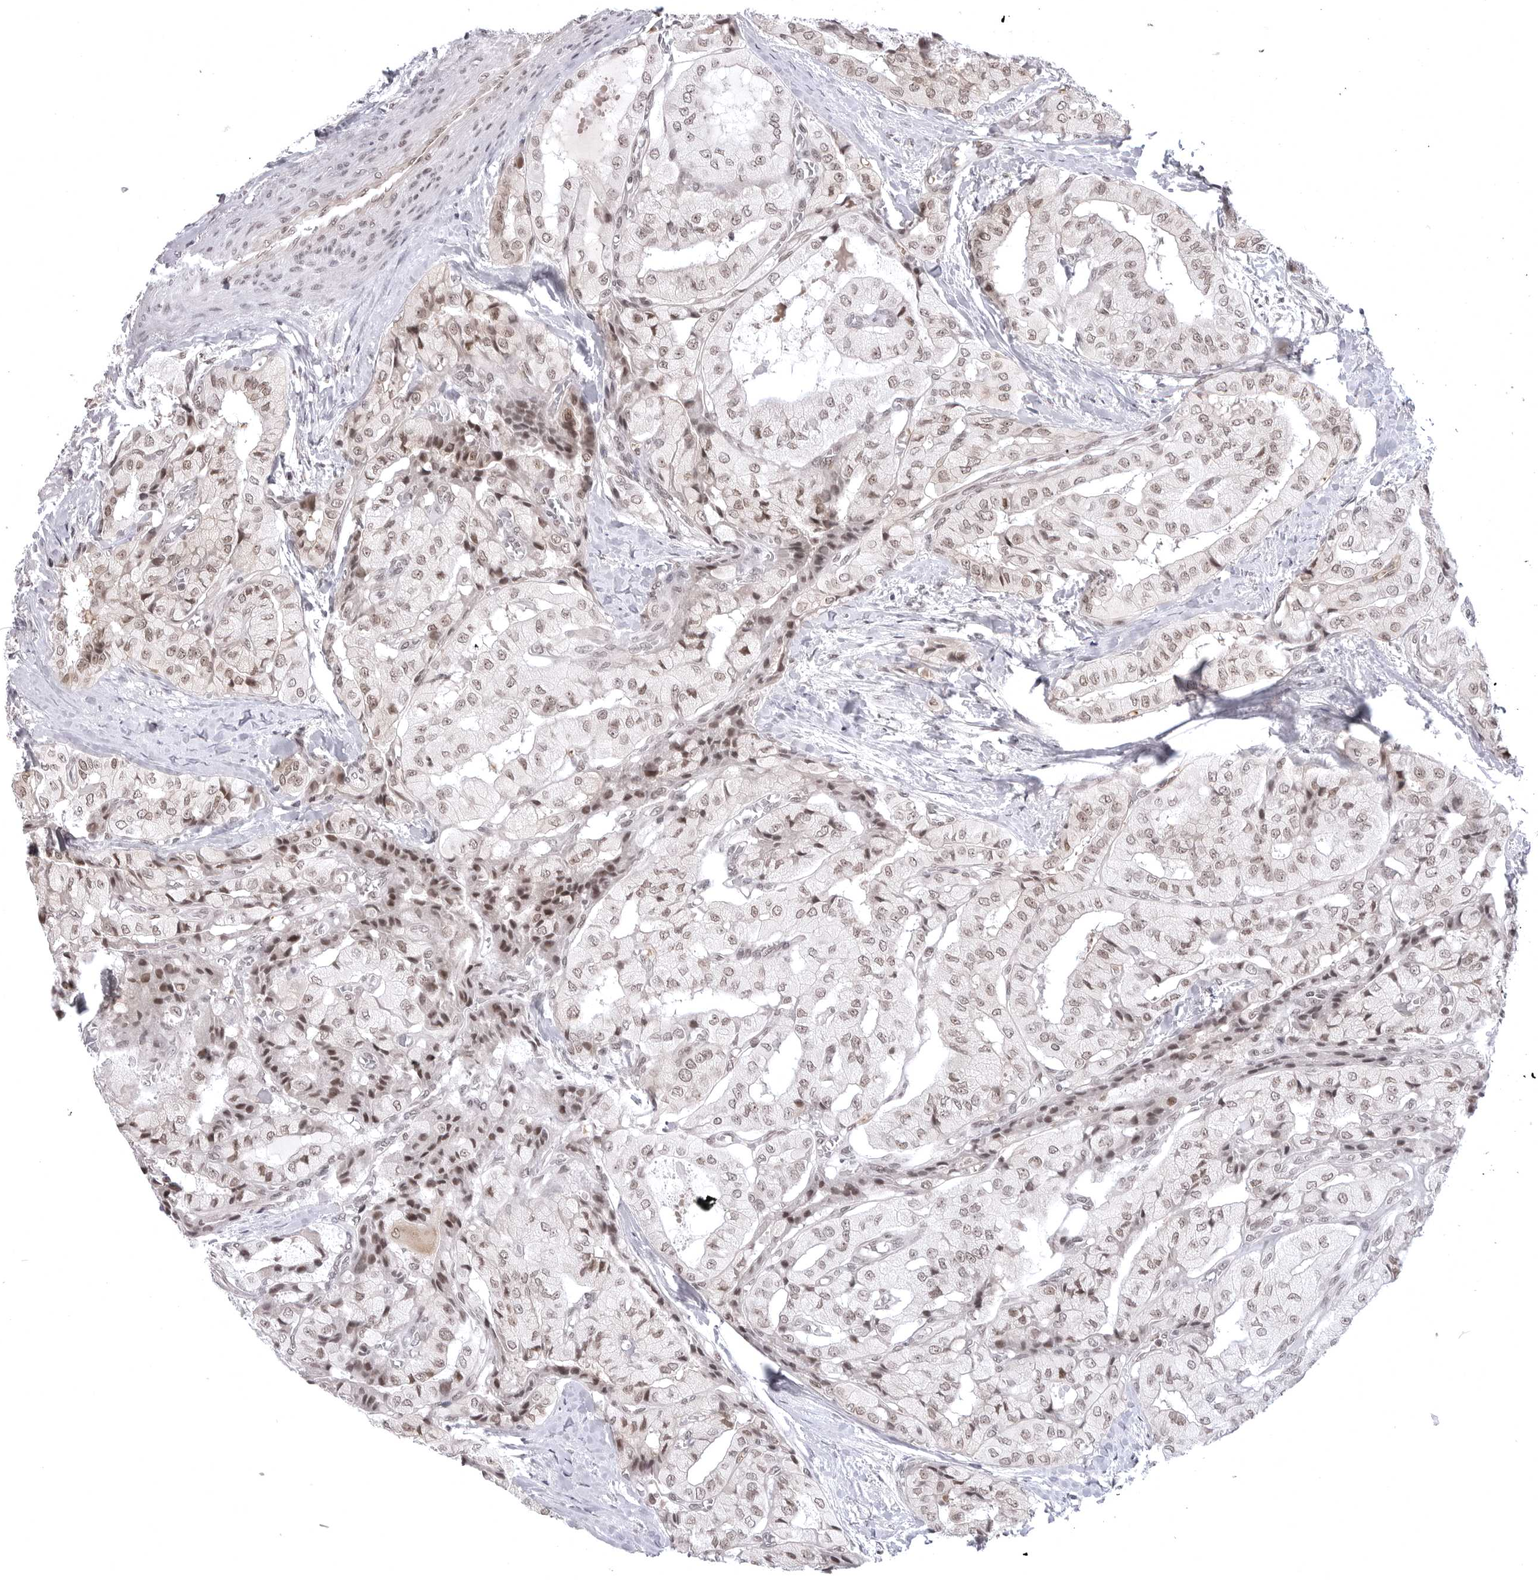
{"staining": {"intensity": "weak", "quantity": "25%-75%", "location": "nuclear"}, "tissue": "thyroid cancer", "cell_type": "Tumor cells", "image_type": "cancer", "snomed": [{"axis": "morphology", "description": "Papillary adenocarcinoma, NOS"}, {"axis": "topography", "description": "Thyroid gland"}], "caption": "This is a micrograph of immunohistochemistry staining of papillary adenocarcinoma (thyroid), which shows weak positivity in the nuclear of tumor cells.", "gene": "PHF3", "patient": {"sex": "female", "age": 59}}